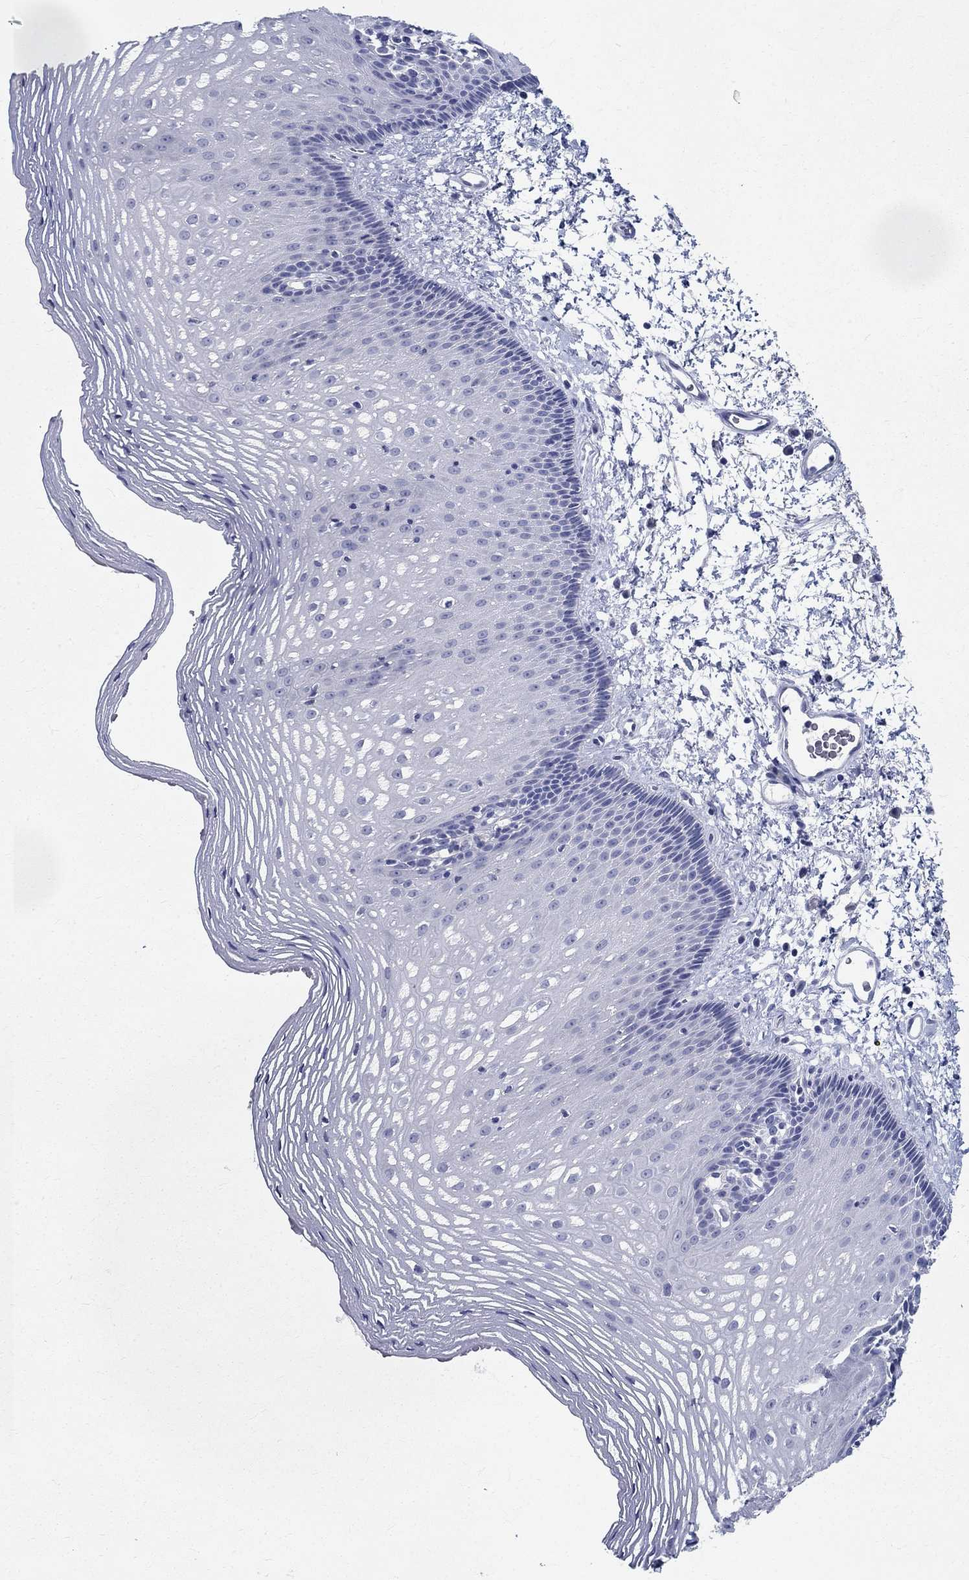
{"staining": {"intensity": "negative", "quantity": "none", "location": "none"}, "tissue": "esophagus", "cell_type": "Squamous epithelial cells", "image_type": "normal", "snomed": [{"axis": "morphology", "description": "Normal tissue, NOS"}, {"axis": "topography", "description": "Esophagus"}], "caption": "Photomicrograph shows no significant protein staining in squamous epithelial cells of unremarkable esophagus. (DAB (3,3'-diaminobenzidine) immunohistochemistry, high magnification).", "gene": "CETN1", "patient": {"sex": "male", "age": 76}}